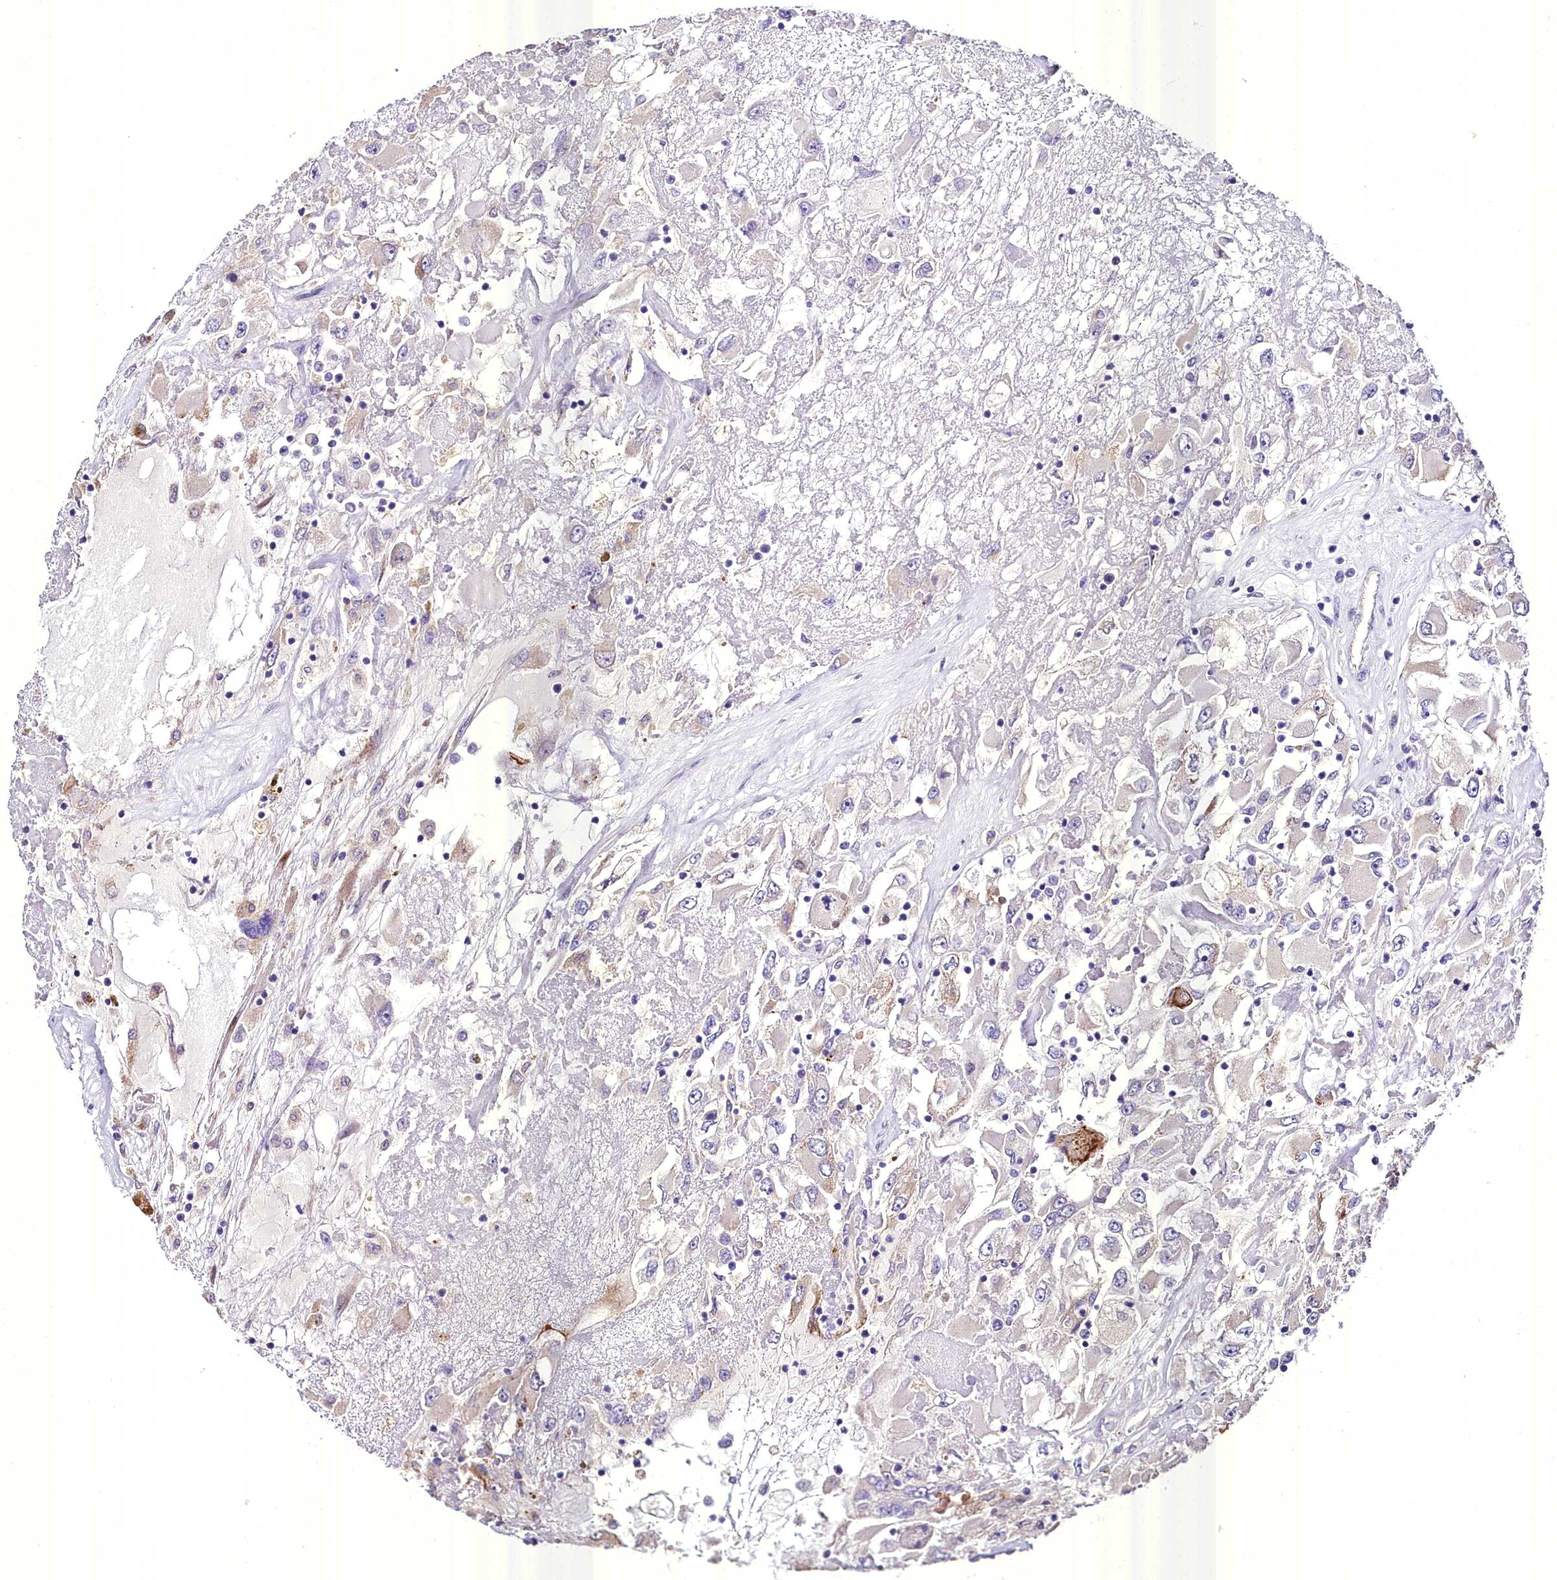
{"staining": {"intensity": "negative", "quantity": "none", "location": "none"}, "tissue": "renal cancer", "cell_type": "Tumor cells", "image_type": "cancer", "snomed": [{"axis": "morphology", "description": "Adenocarcinoma, NOS"}, {"axis": "topography", "description": "Kidney"}], "caption": "An immunohistochemistry micrograph of renal cancer is shown. There is no staining in tumor cells of renal cancer.", "gene": "MS4A18", "patient": {"sex": "female", "age": 52}}